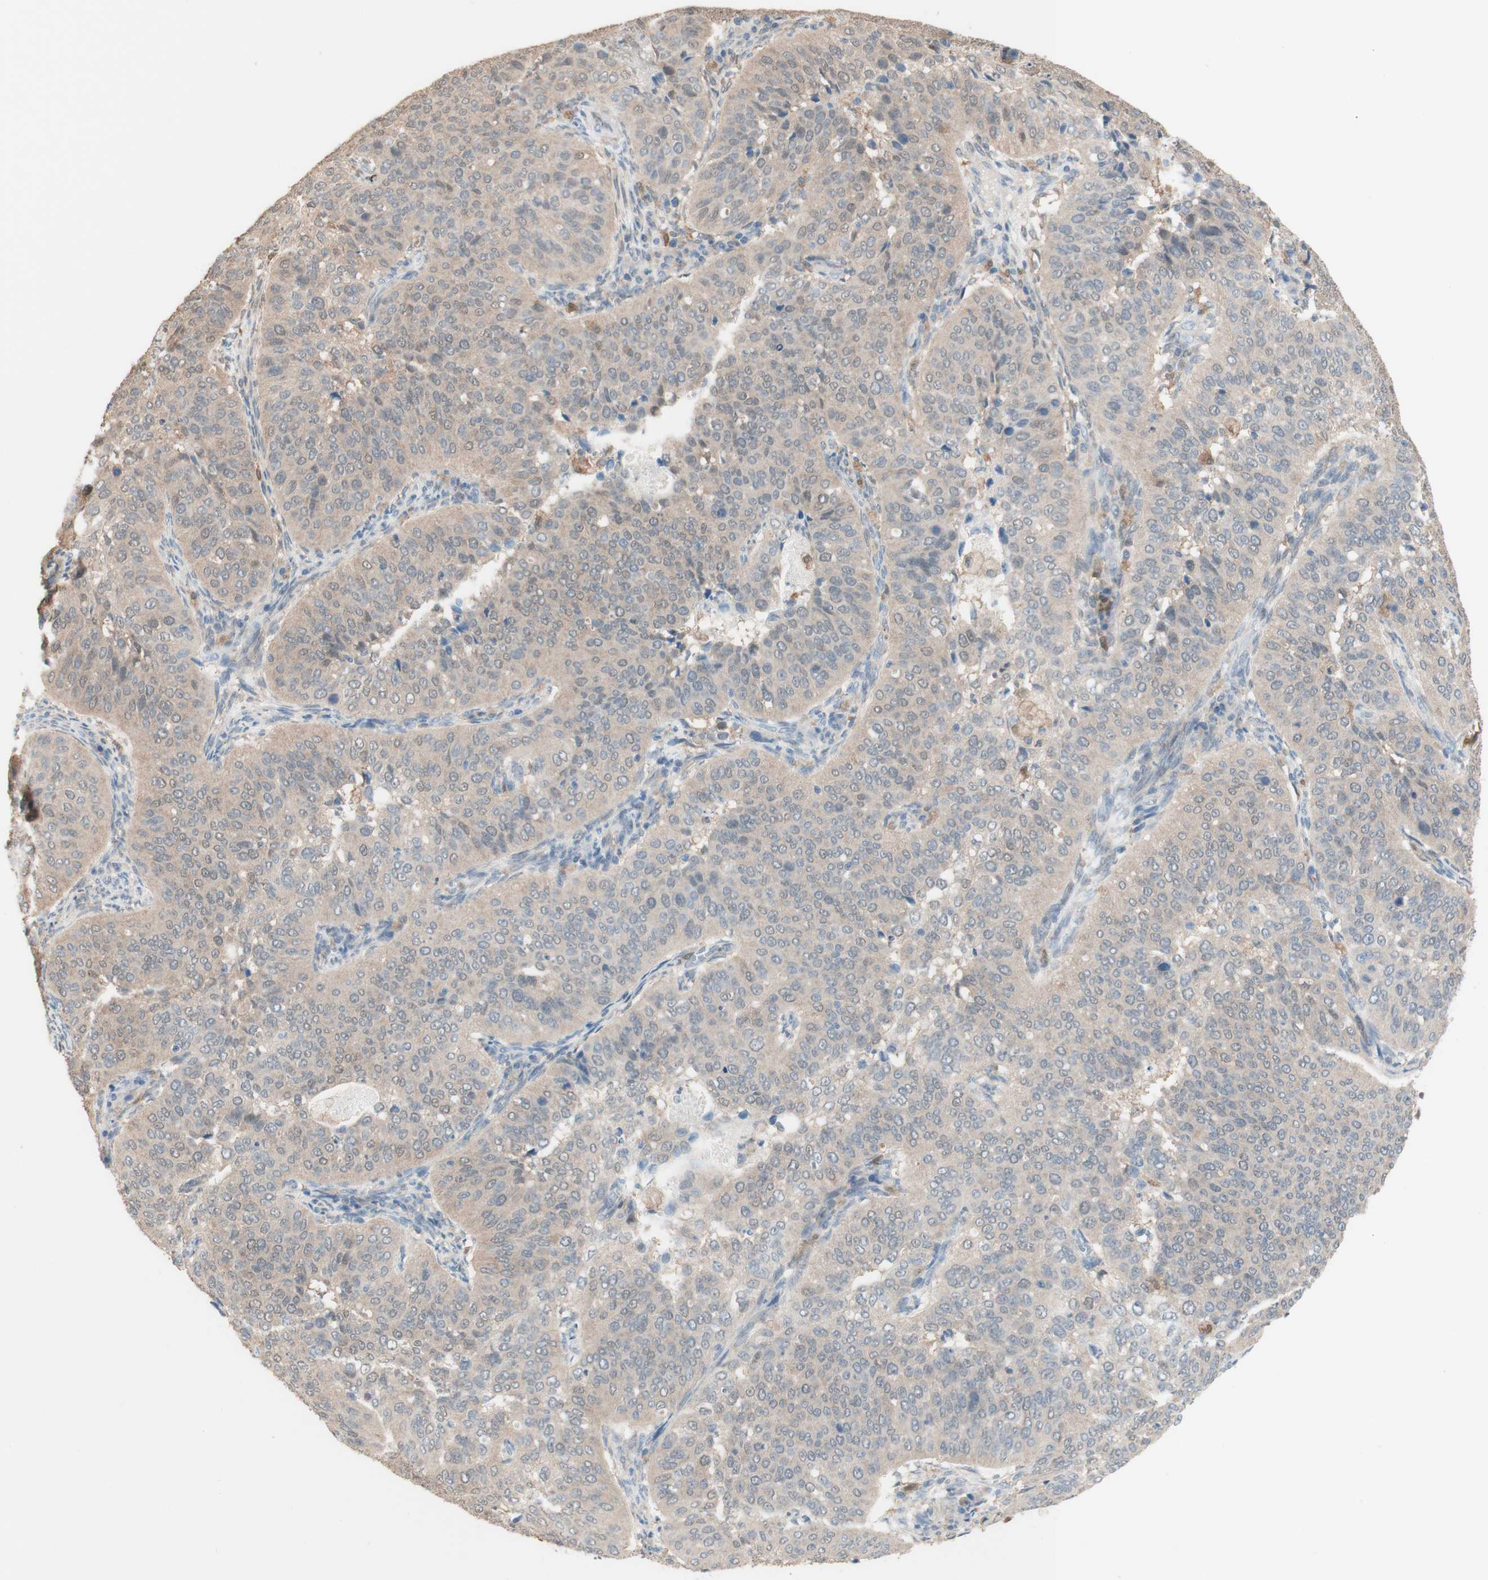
{"staining": {"intensity": "weak", "quantity": ">75%", "location": "cytoplasmic/membranous"}, "tissue": "cervical cancer", "cell_type": "Tumor cells", "image_type": "cancer", "snomed": [{"axis": "morphology", "description": "Normal tissue, NOS"}, {"axis": "morphology", "description": "Squamous cell carcinoma, NOS"}, {"axis": "topography", "description": "Cervix"}], "caption": "A low amount of weak cytoplasmic/membranous staining is seen in approximately >75% of tumor cells in squamous cell carcinoma (cervical) tissue.", "gene": "COMT", "patient": {"sex": "female", "age": 39}}